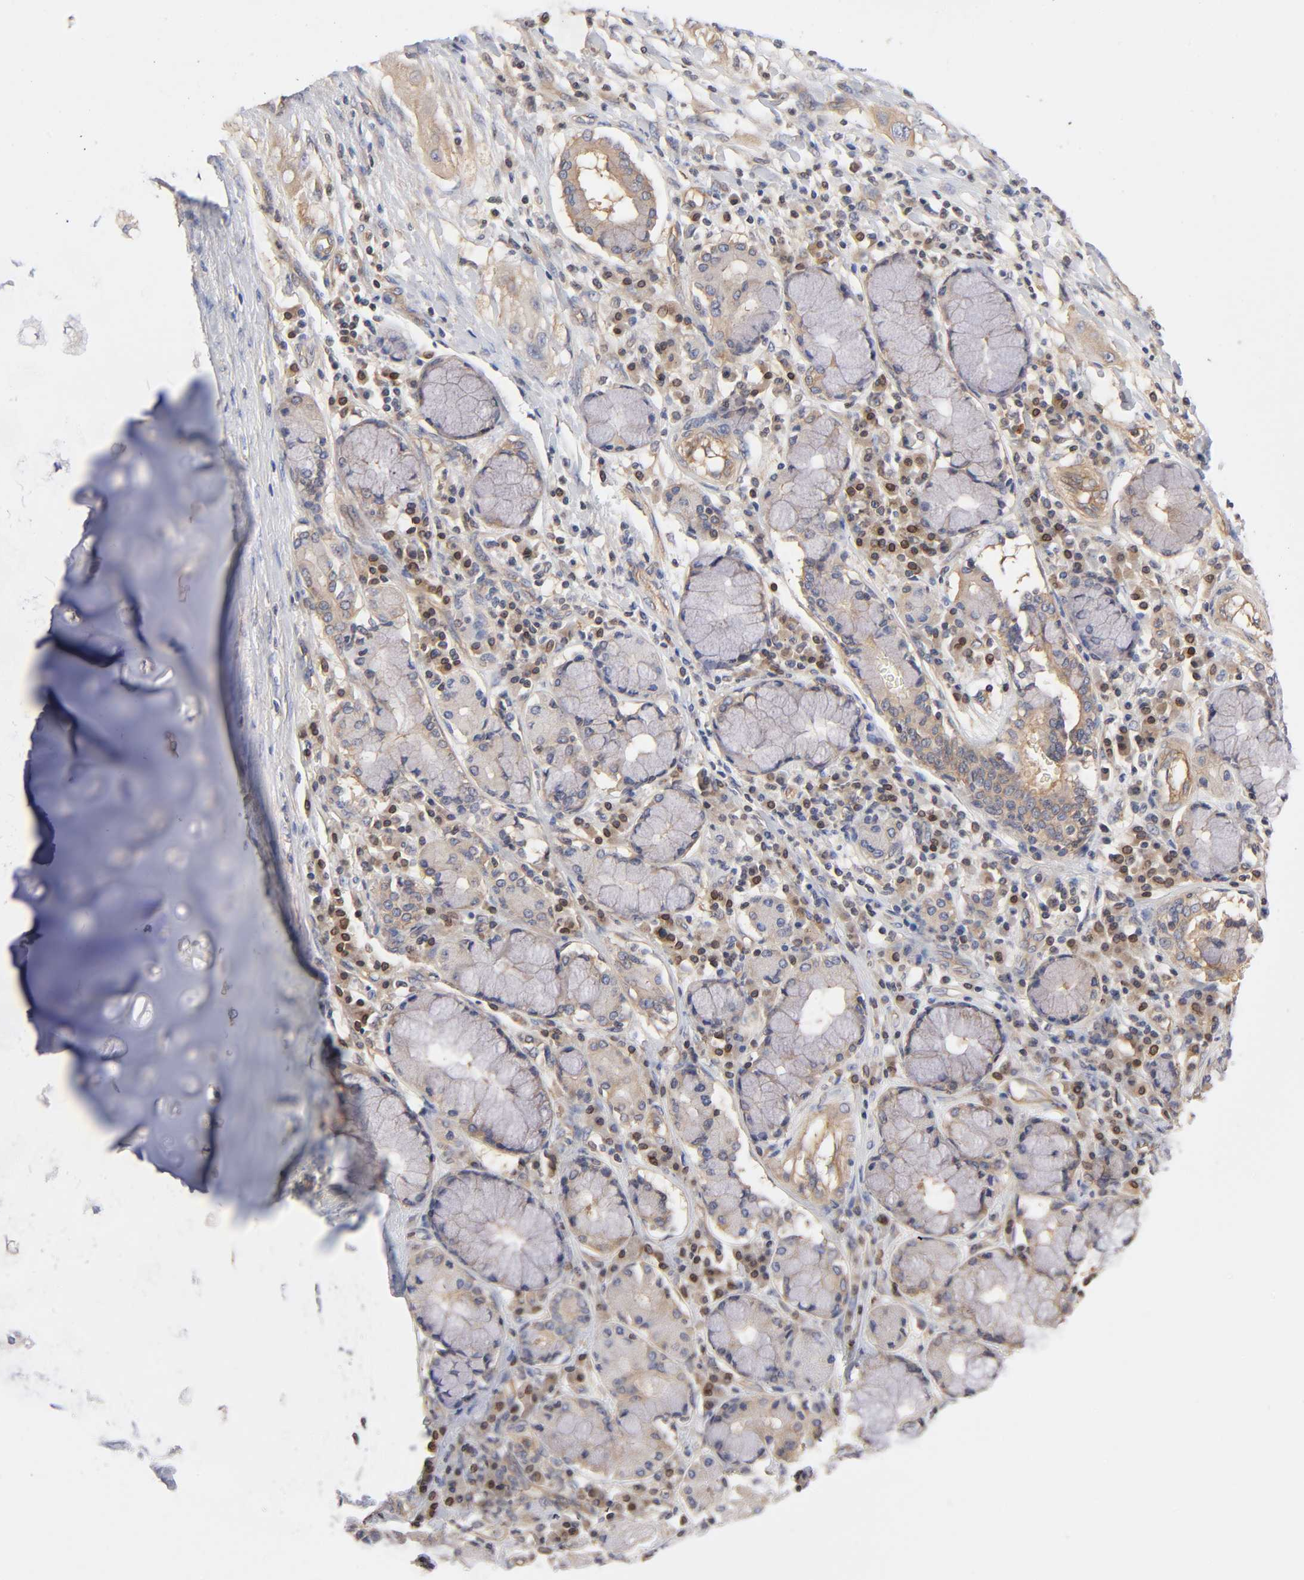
{"staining": {"intensity": "weak", "quantity": ">75%", "location": "nuclear"}, "tissue": "lung cancer", "cell_type": "Tumor cells", "image_type": "cancer", "snomed": [{"axis": "morphology", "description": "Squamous cell carcinoma, NOS"}, {"axis": "topography", "description": "Lung"}], "caption": "IHC of human lung cancer (squamous cell carcinoma) displays low levels of weak nuclear staining in about >75% of tumor cells. The protein of interest is stained brown, and the nuclei are stained in blue (DAB (3,3'-diaminobenzidine) IHC with brightfield microscopy, high magnification).", "gene": "STRN3", "patient": {"sex": "female", "age": 47}}